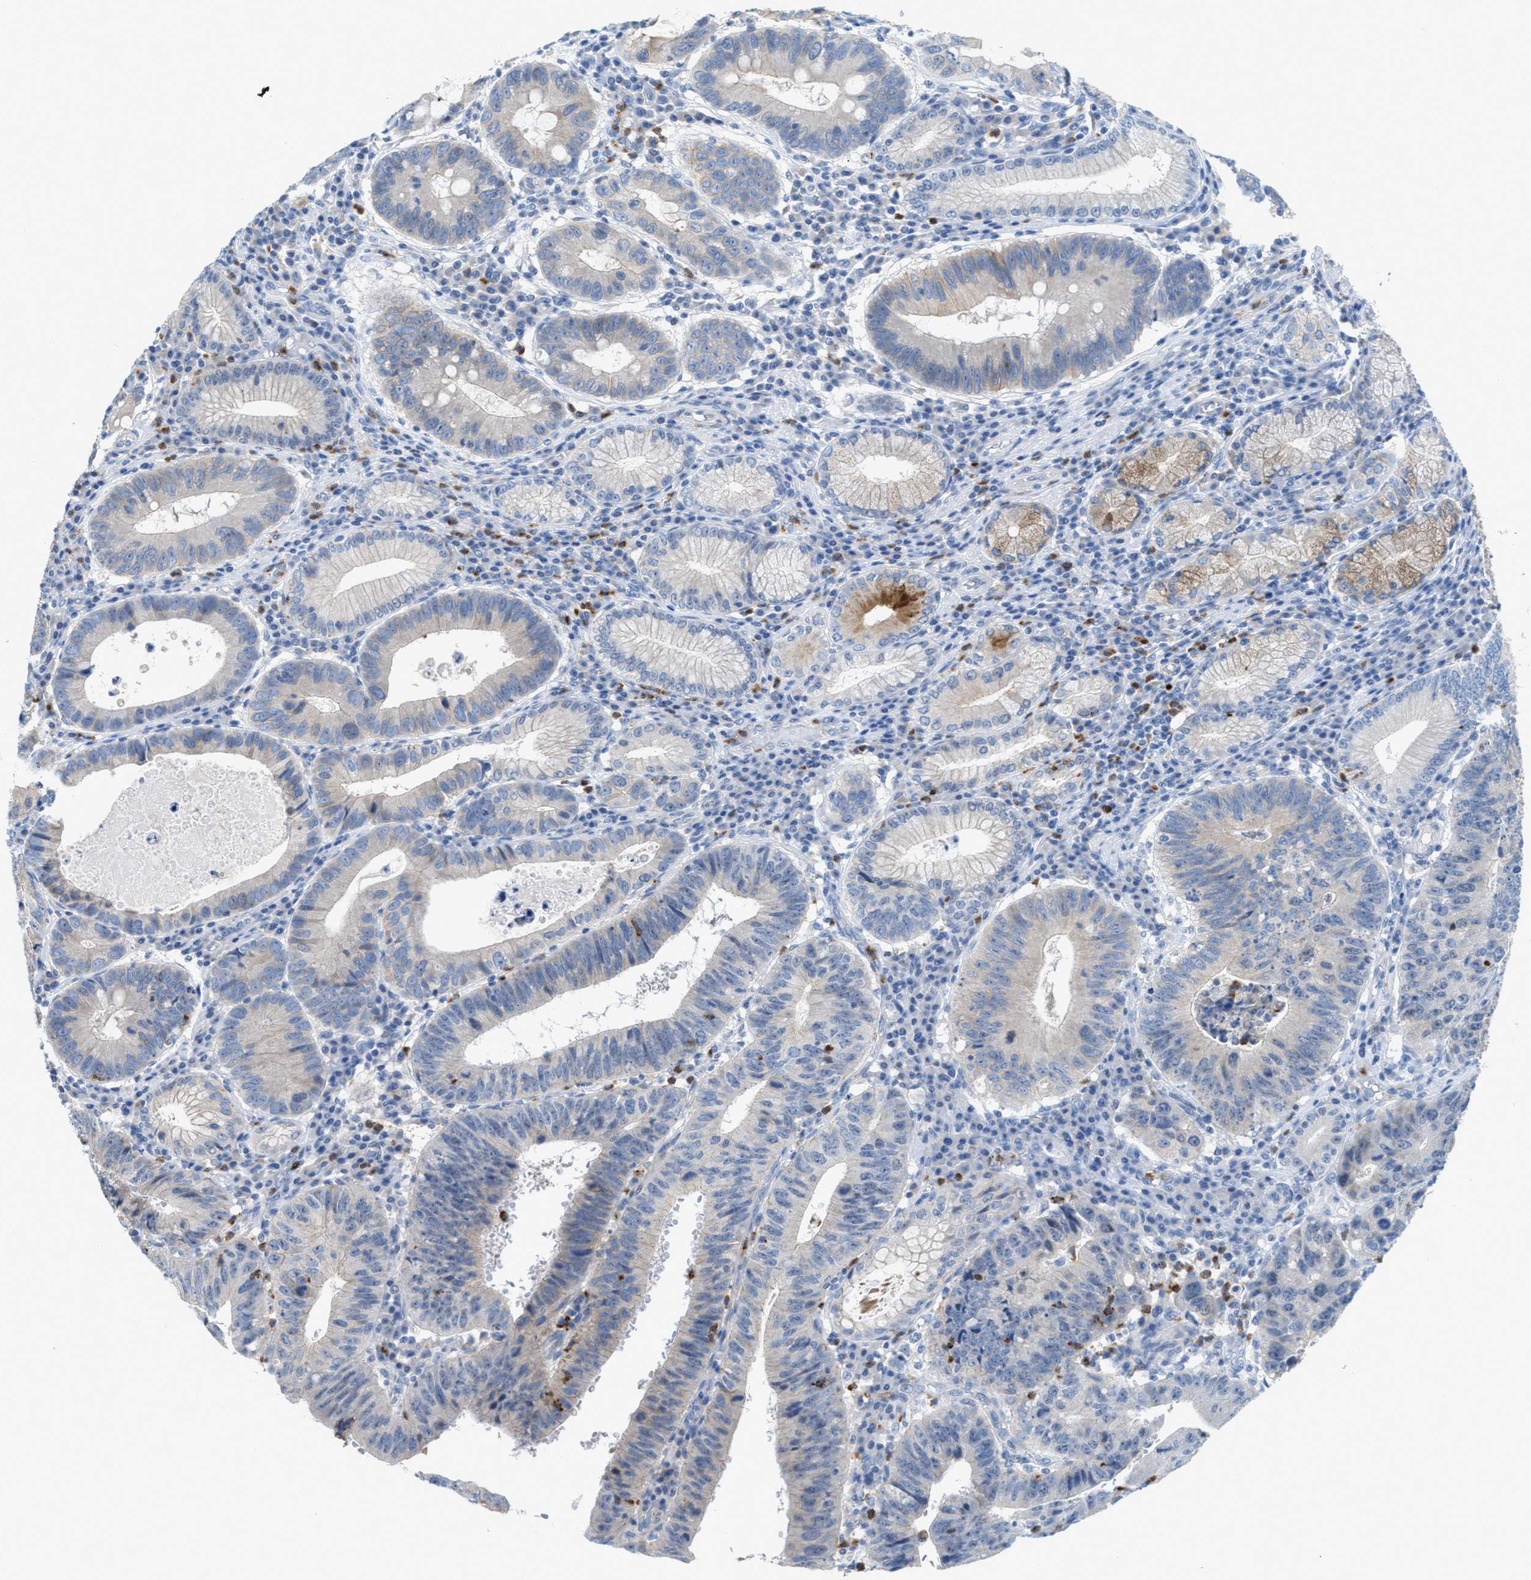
{"staining": {"intensity": "moderate", "quantity": "<25%", "location": "cytoplasmic/membranous"}, "tissue": "stomach cancer", "cell_type": "Tumor cells", "image_type": "cancer", "snomed": [{"axis": "morphology", "description": "Adenocarcinoma, NOS"}, {"axis": "topography", "description": "Stomach"}], "caption": "IHC photomicrograph of human stomach cancer (adenocarcinoma) stained for a protein (brown), which shows low levels of moderate cytoplasmic/membranous positivity in about <25% of tumor cells.", "gene": "CMTM1", "patient": {"sex": "male", "age": 59}}